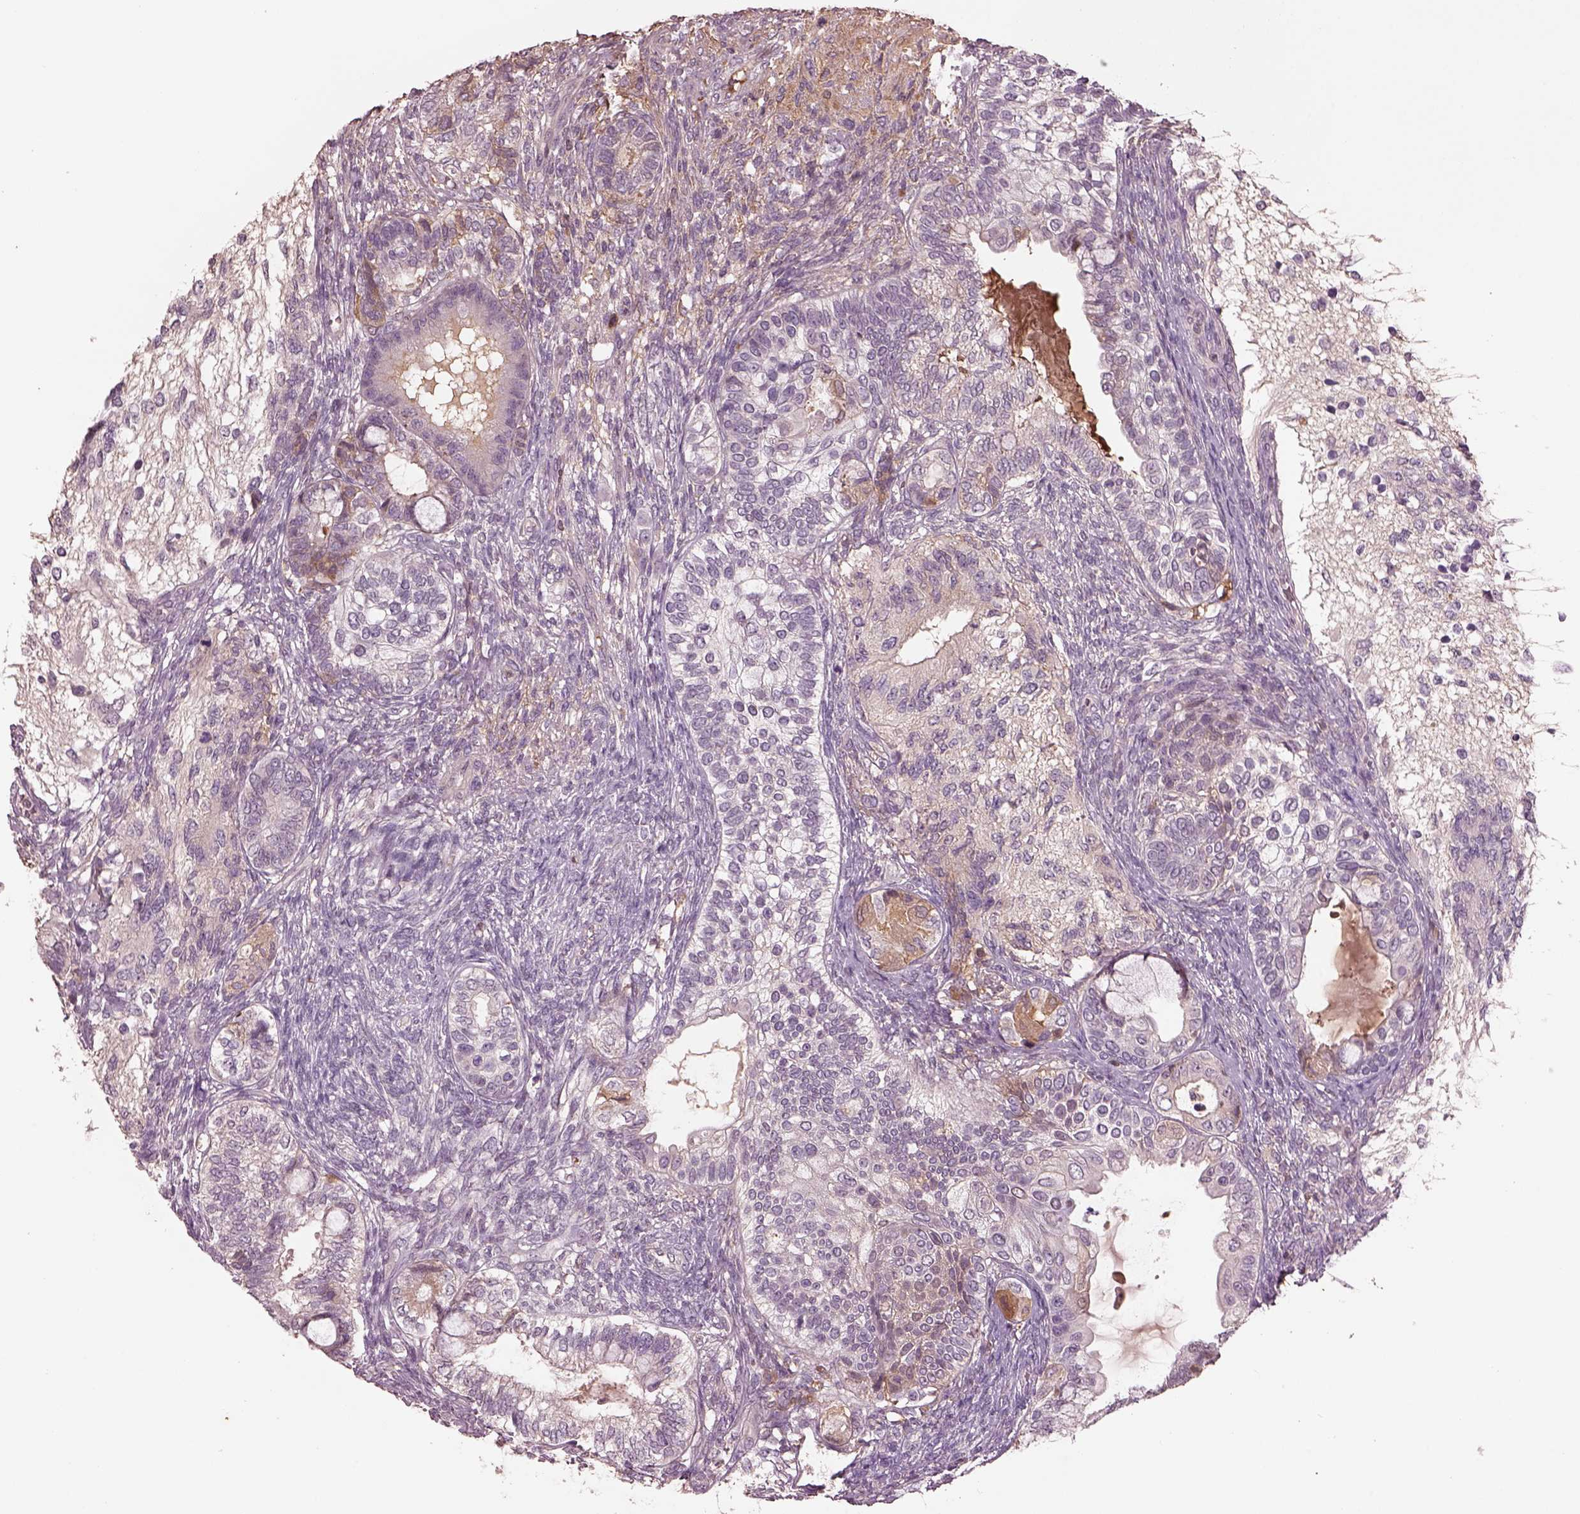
{"staining": {"intensity": "negative", "quantity": "none", "location": "none"}, "tissue": "testis cancer", "cell_type": "Tumor cells", "image_type": "cancer", "snomed": [{"axis": "morphology", "description": "Seminoma, NOS"}, {"axis": "morphology", "description": "Carcinoma, Embryonal, NOS"}, {"axis": "topography", "description": "Testis"}], "caption": "Tumor cells are negative for protein expression in human seminoma (testis). (Stains: DAB immunohistochemistry (IHC) with hematoxylin counter stain, Microscopy: brightfield microscopy at high magnification).", "gene": "PTX4", "patient": {"sex": "male", "age": 41}}